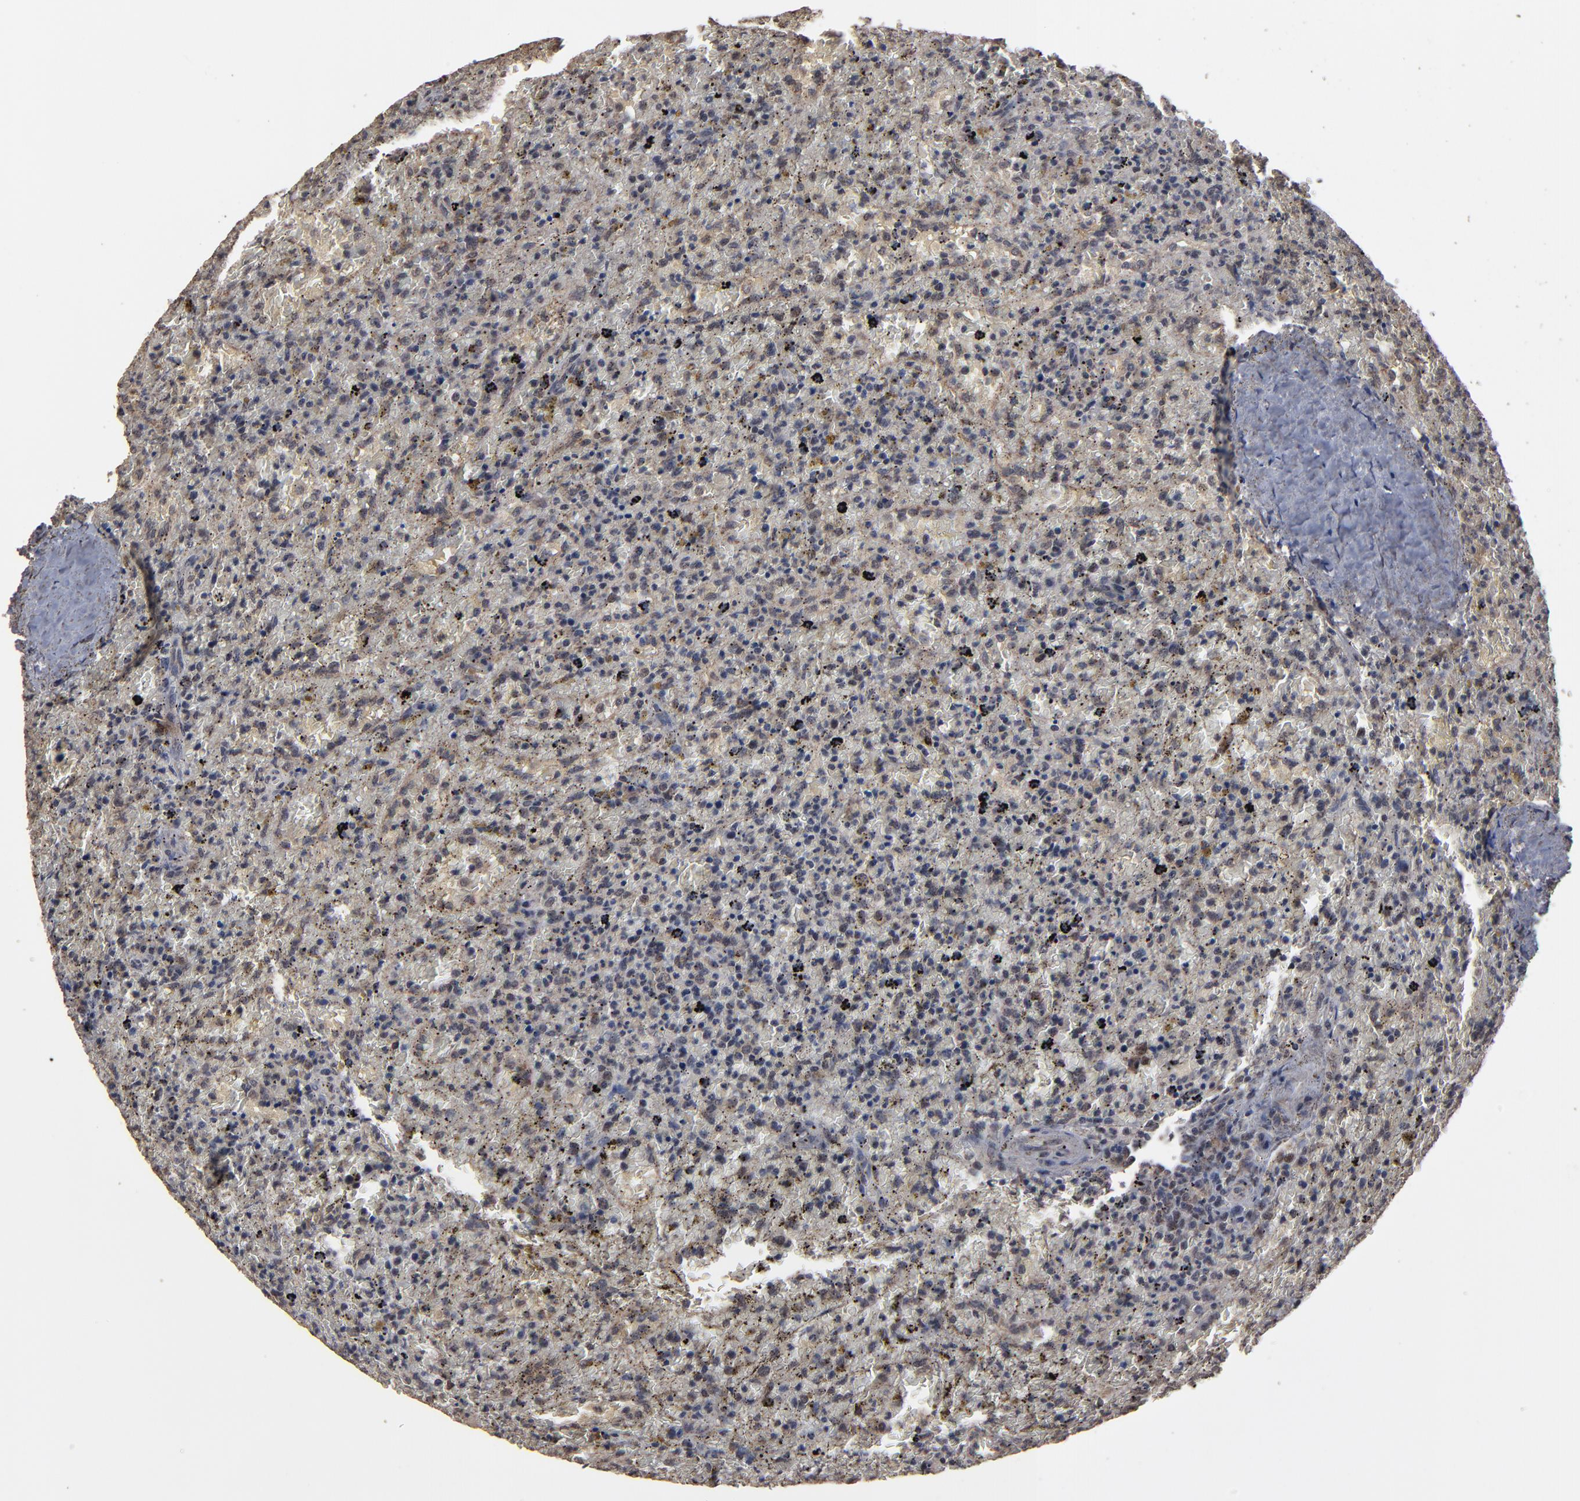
{"staining": {"intensity": "weak", "quantity": "<25%", "location": "cytoplasmic/membranous"}, "tissue": "lymphoma", "cell_type": "Tumor cells", "image_type": "cancer", "snomed": [{"axis": "morphology", "description": "Malignant lymphoma, non-Hodgkin's type, High grade"}, {"axis": "topography", "description": "Spleen"}, {"axis": "topography", "description": "Lymph node"}], "caption": "Photomicrograph shows no significant protein staining in tumor cells of malignant lymphoma, non-Hodgkin's type (high-grade).", "gene": "BNIP3", "patient": {"sex": "female", "age": 70}}